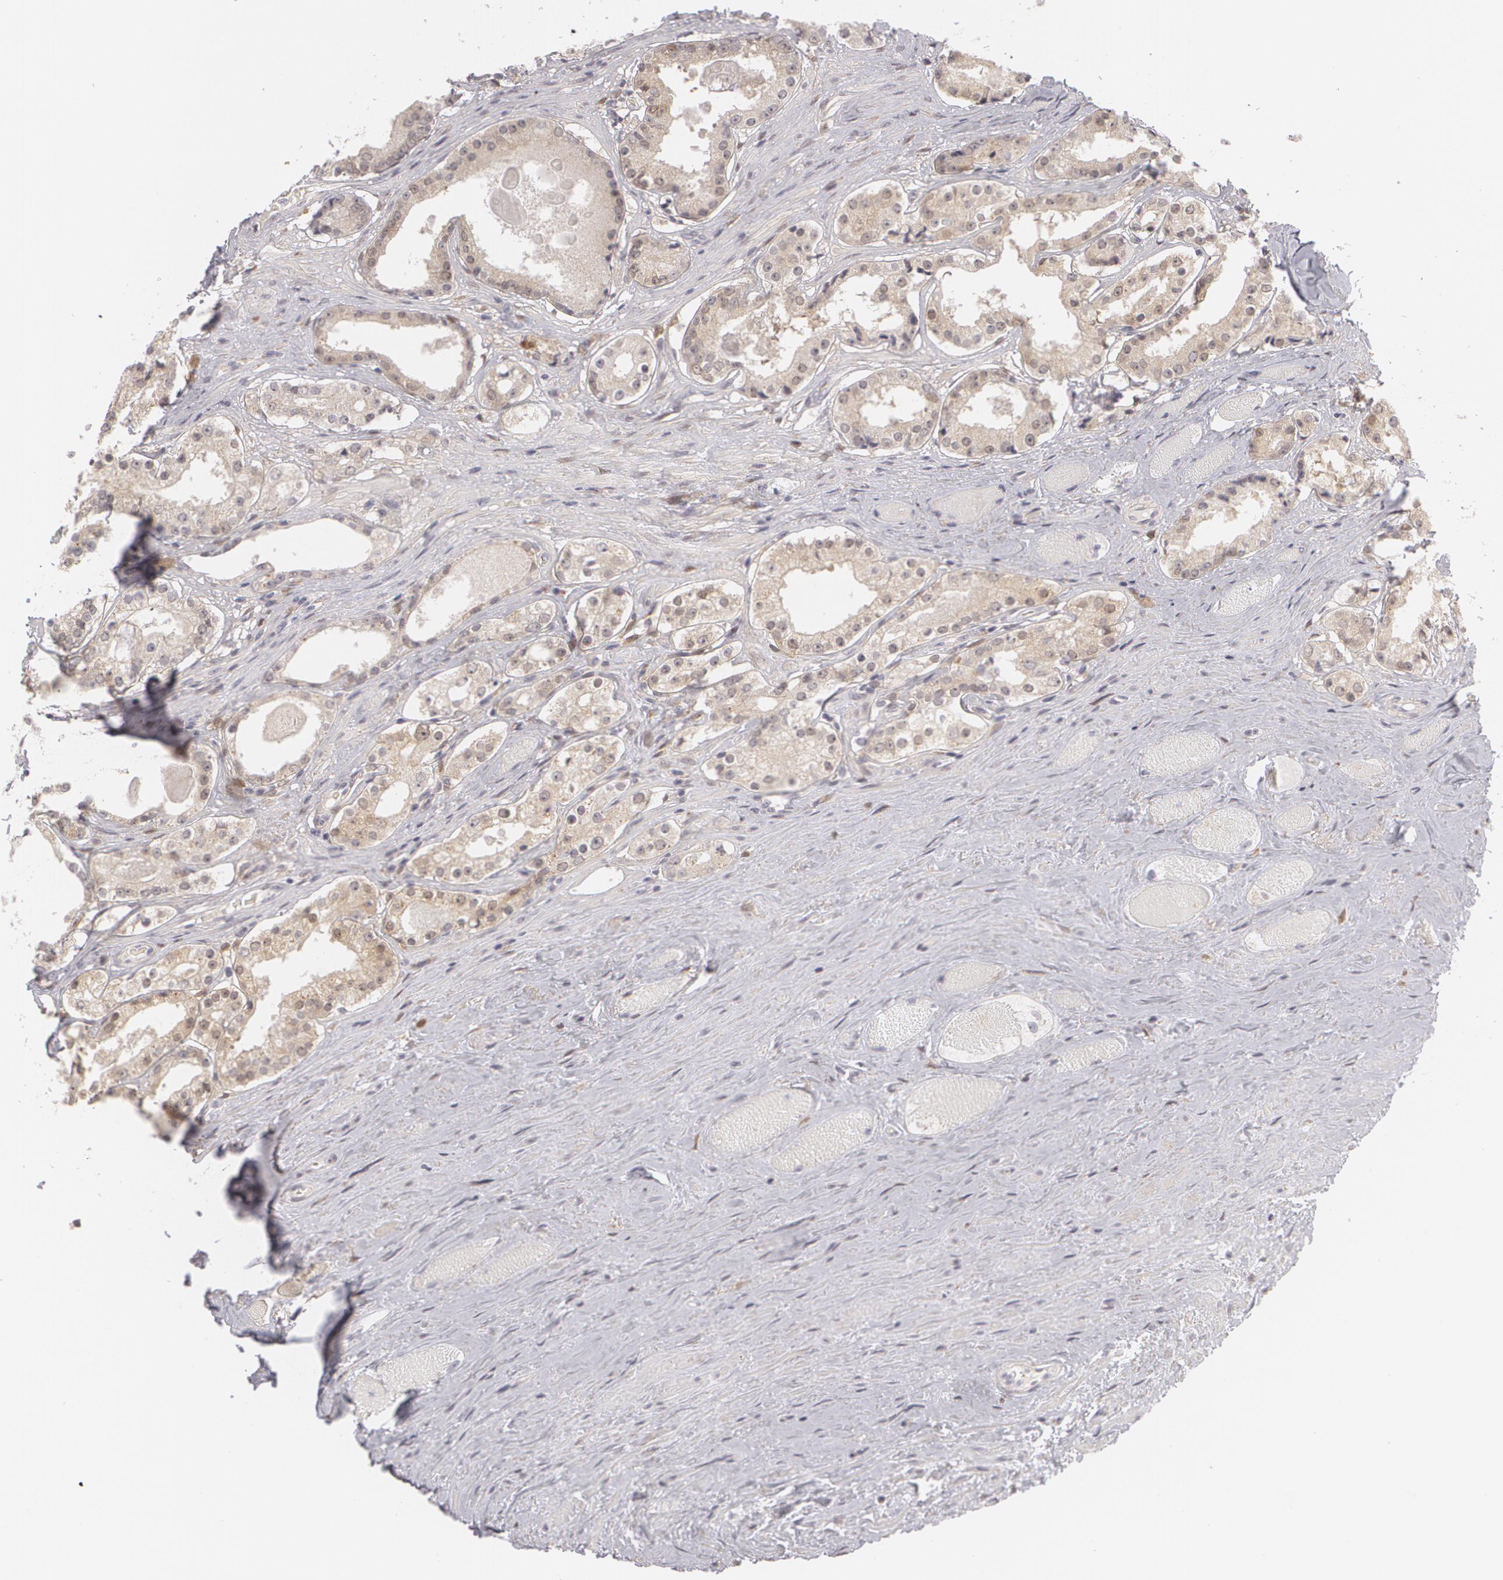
{"staining": {"intensity": "weak", "quantity": "25%-75%", "location": "cytoplasmic/membranous"}, "tissue": "prostate cancer", "cell_type": "Tumor cells", "image_type": "cancer", "snomed": [{"axis": "morphology", "description": "Adenocarcinoma, Medium grade"}, {"axis": "topography", "description": "Prostate"}], "caption": "Prostate medium-grade adenocarcinoma stained for a protein (brown) exhibits weak cytoplasmic/membranous positive expression in about 25%-75% of tumor cells.", "gene": "EFS", "patient": {"sex": "male", "age": 73}}